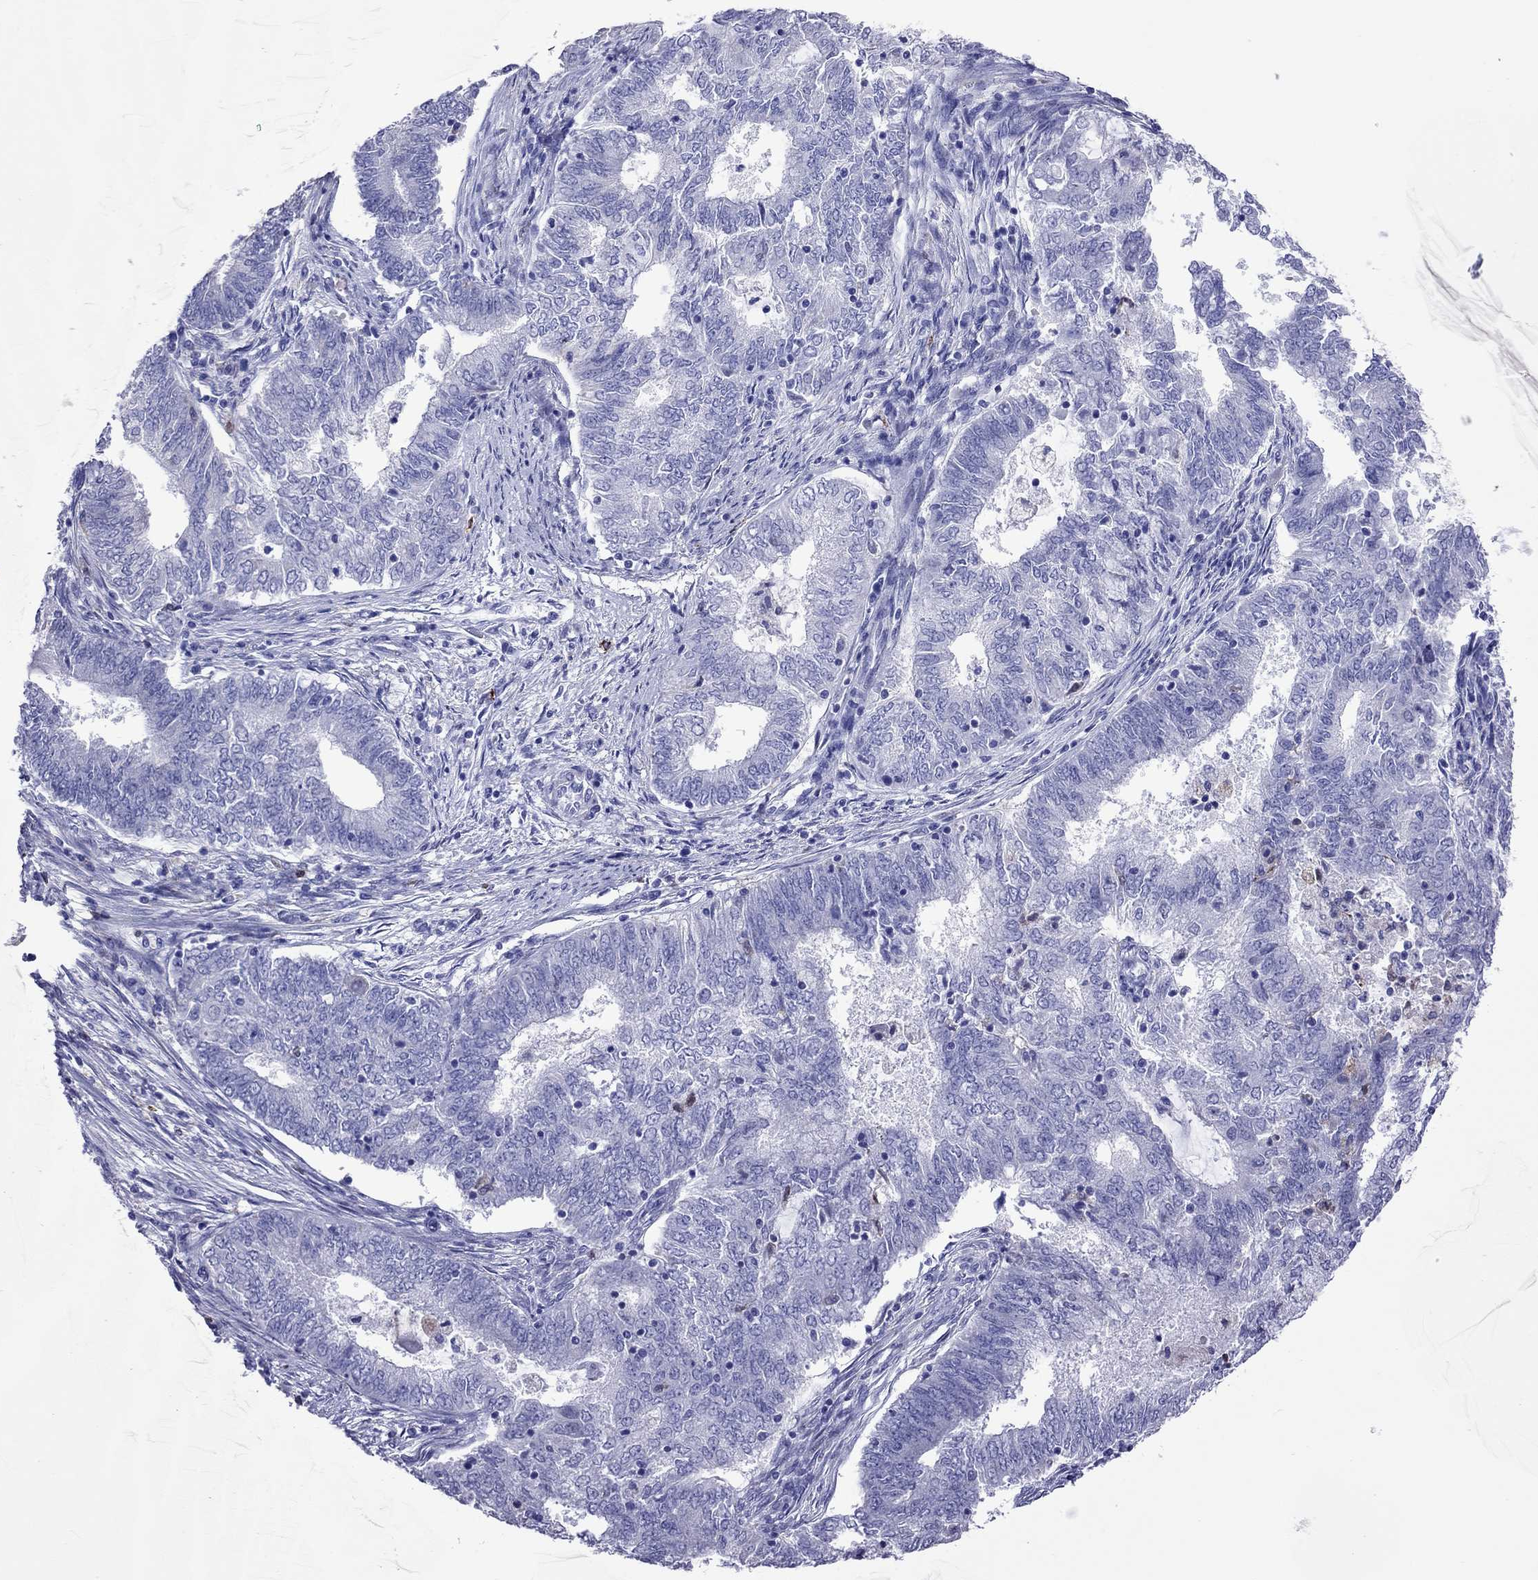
{"staining": {"intensity": "negative", "quantity": "none", "location": "none"}, "tissue": "endometrial cancer", "cell_type": "Tumor cells", "image_type": "cancer", "snomed": [{"axis": "morphology", "description": "Adenocarcinoma, NOS"}, {"axis": "topography", "description": "Endometrium"}], "caption": "This is an immunohistochemistry (IHC) photomicrograph of human endometrial cancer. There is no positivity in tumor cells.", "gene": "ADORA2A", "patient": {"sex": "female", "age": 62}}